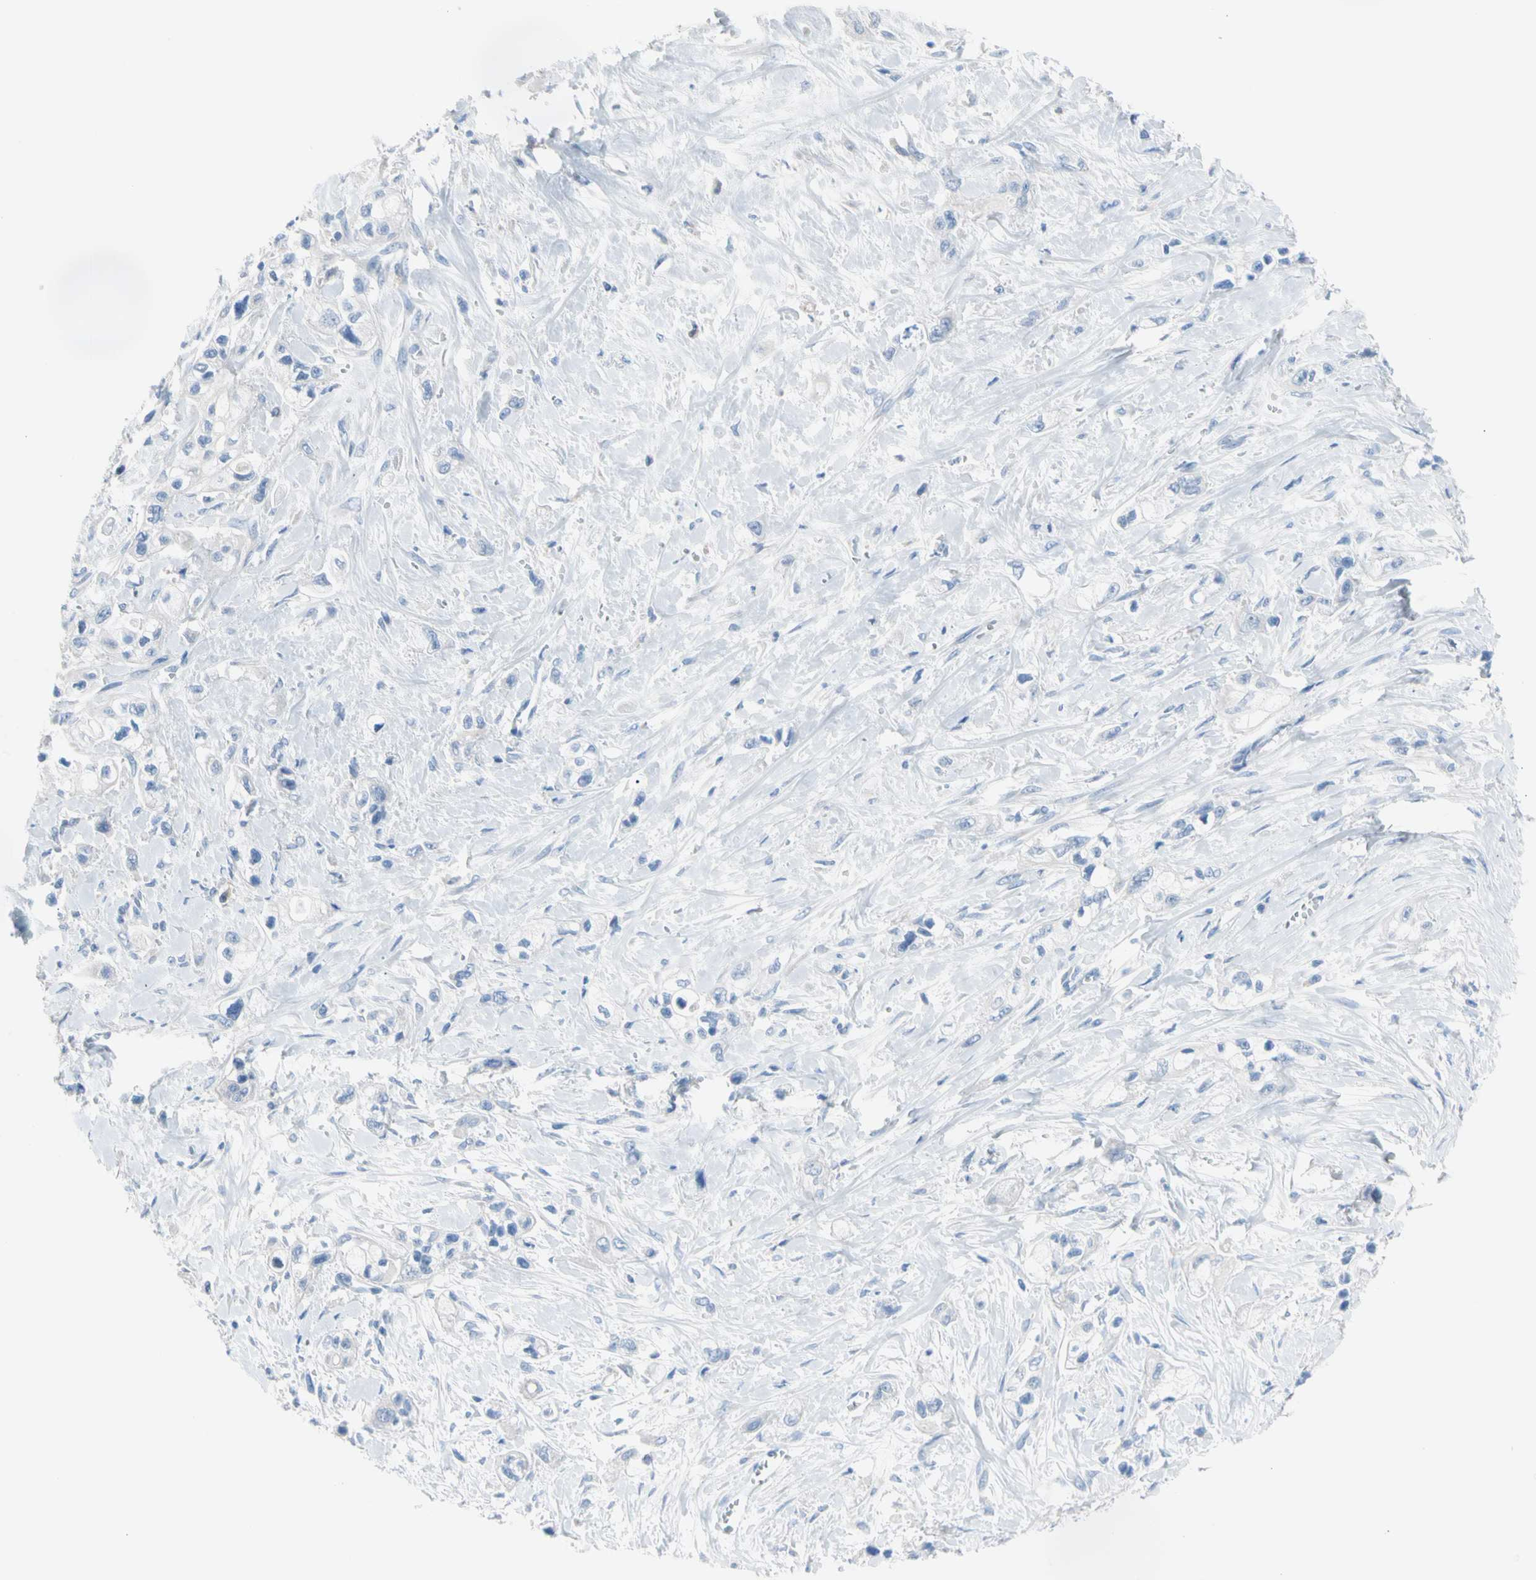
{"staining": {"intensity": "negative", "quantity": "none", "location": "none"}, "tissue": "pancreatic cancer", "cell_type": "Tumor cells", "image_type": "cancer", "snomed": [{"axis": "morphology", "description": "Adenocarcinoma, NOS"}, {"axis": "topography", "description": "Pancreas"}], "caption": "Tumor cells are negative for protein expression in human pancreatic cancer. (Immunohistochemistry, brightfield microscopy, high magnification).", "gene": "CASQ1", "patient": {"sex": "male", "age": 74}}